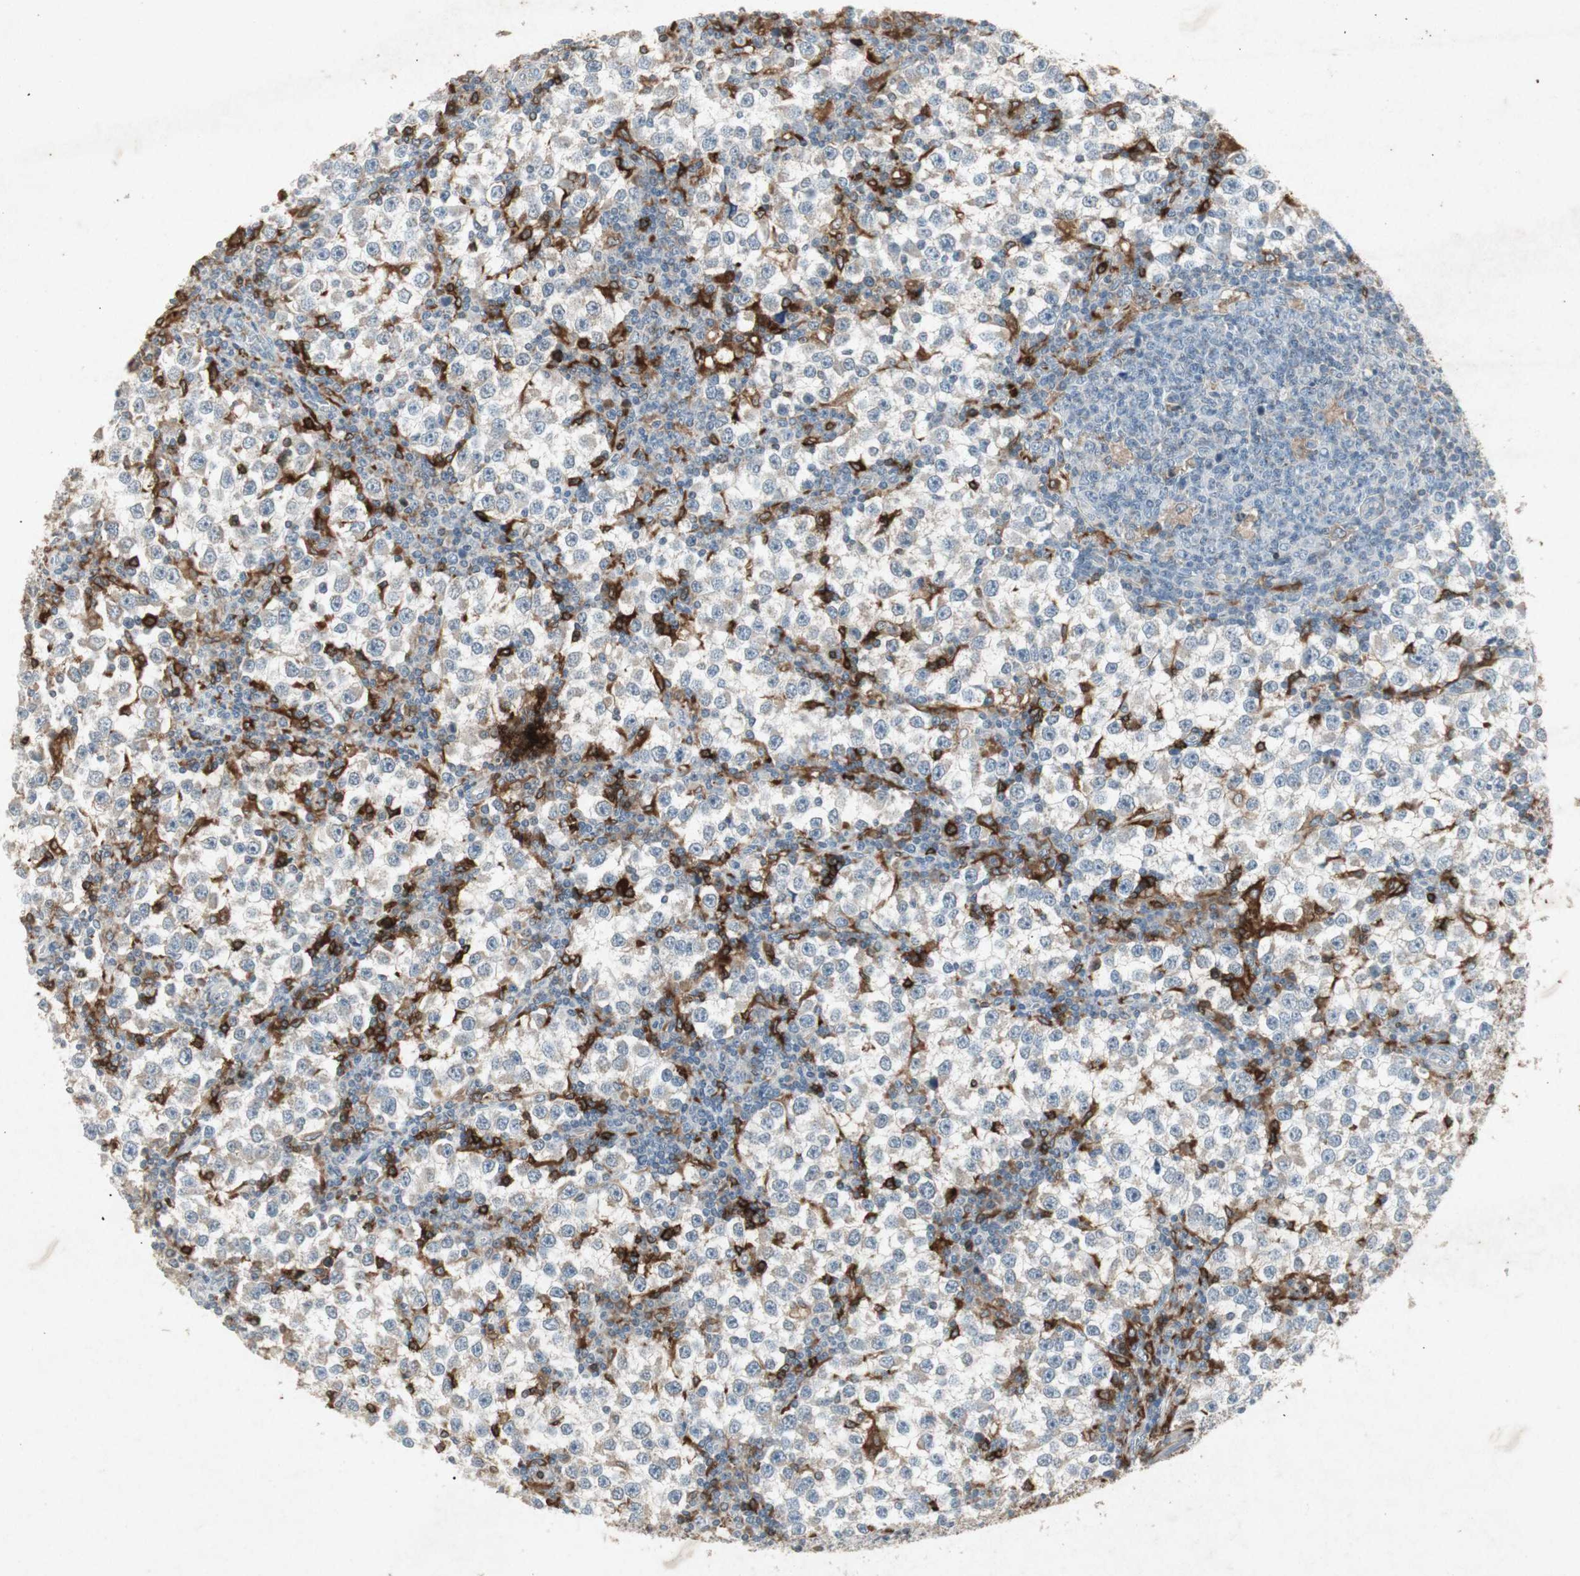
{"staining": {"intensity": "negative", "quantity": "none", "location": "none"}, "tissue": "testis cancer", "cell_type": "Tumor cells", "image_type": "cancer", "snomed": [{"axis": "morphology", "description": "Seminoma, NOS"}, {"axis": "topography", "description": "Testis"}], "caption": "Testis seminoma was stained to show a protein in brown. There is no significant expression in tumor cells.", "gene": "TYROBP", "patient": {"sex": "male", "age": 65}}